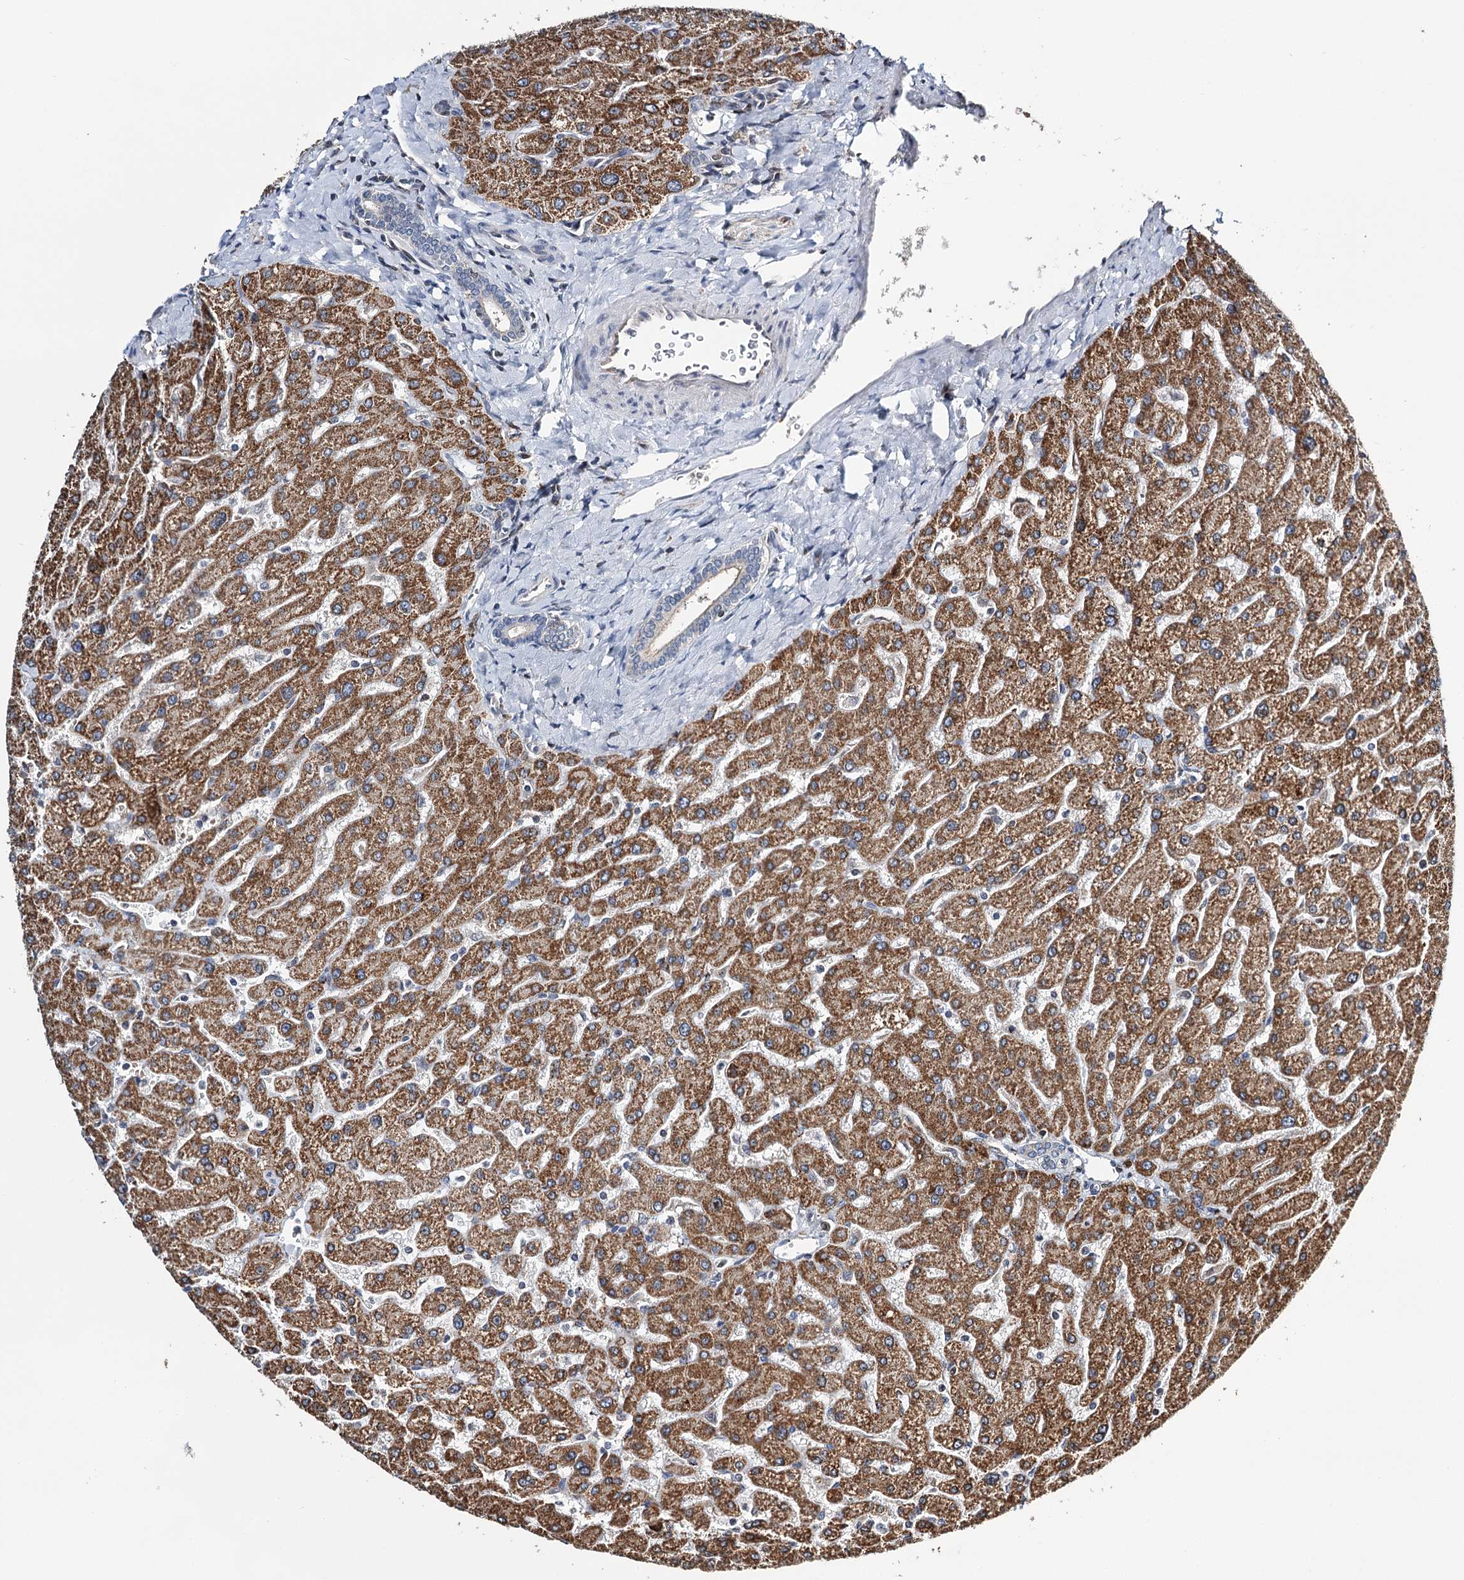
{"staining": {"intensity": "negative", "quantity": "none", "location": "none"}, "tissue": "liver", "cell_type": "Cholangiocytes", "image_type": "normal", "snomed": [{"axis": "morphology", "description": "Normal tissue, NOS"}, {"axis": "topography", "description": "Liver"}], "caption": "The micrograph reveals no staining of cholangiocytes in benign liver.", "gene": "CFAP46", "patient": {"sex": "male", "age": 55}}